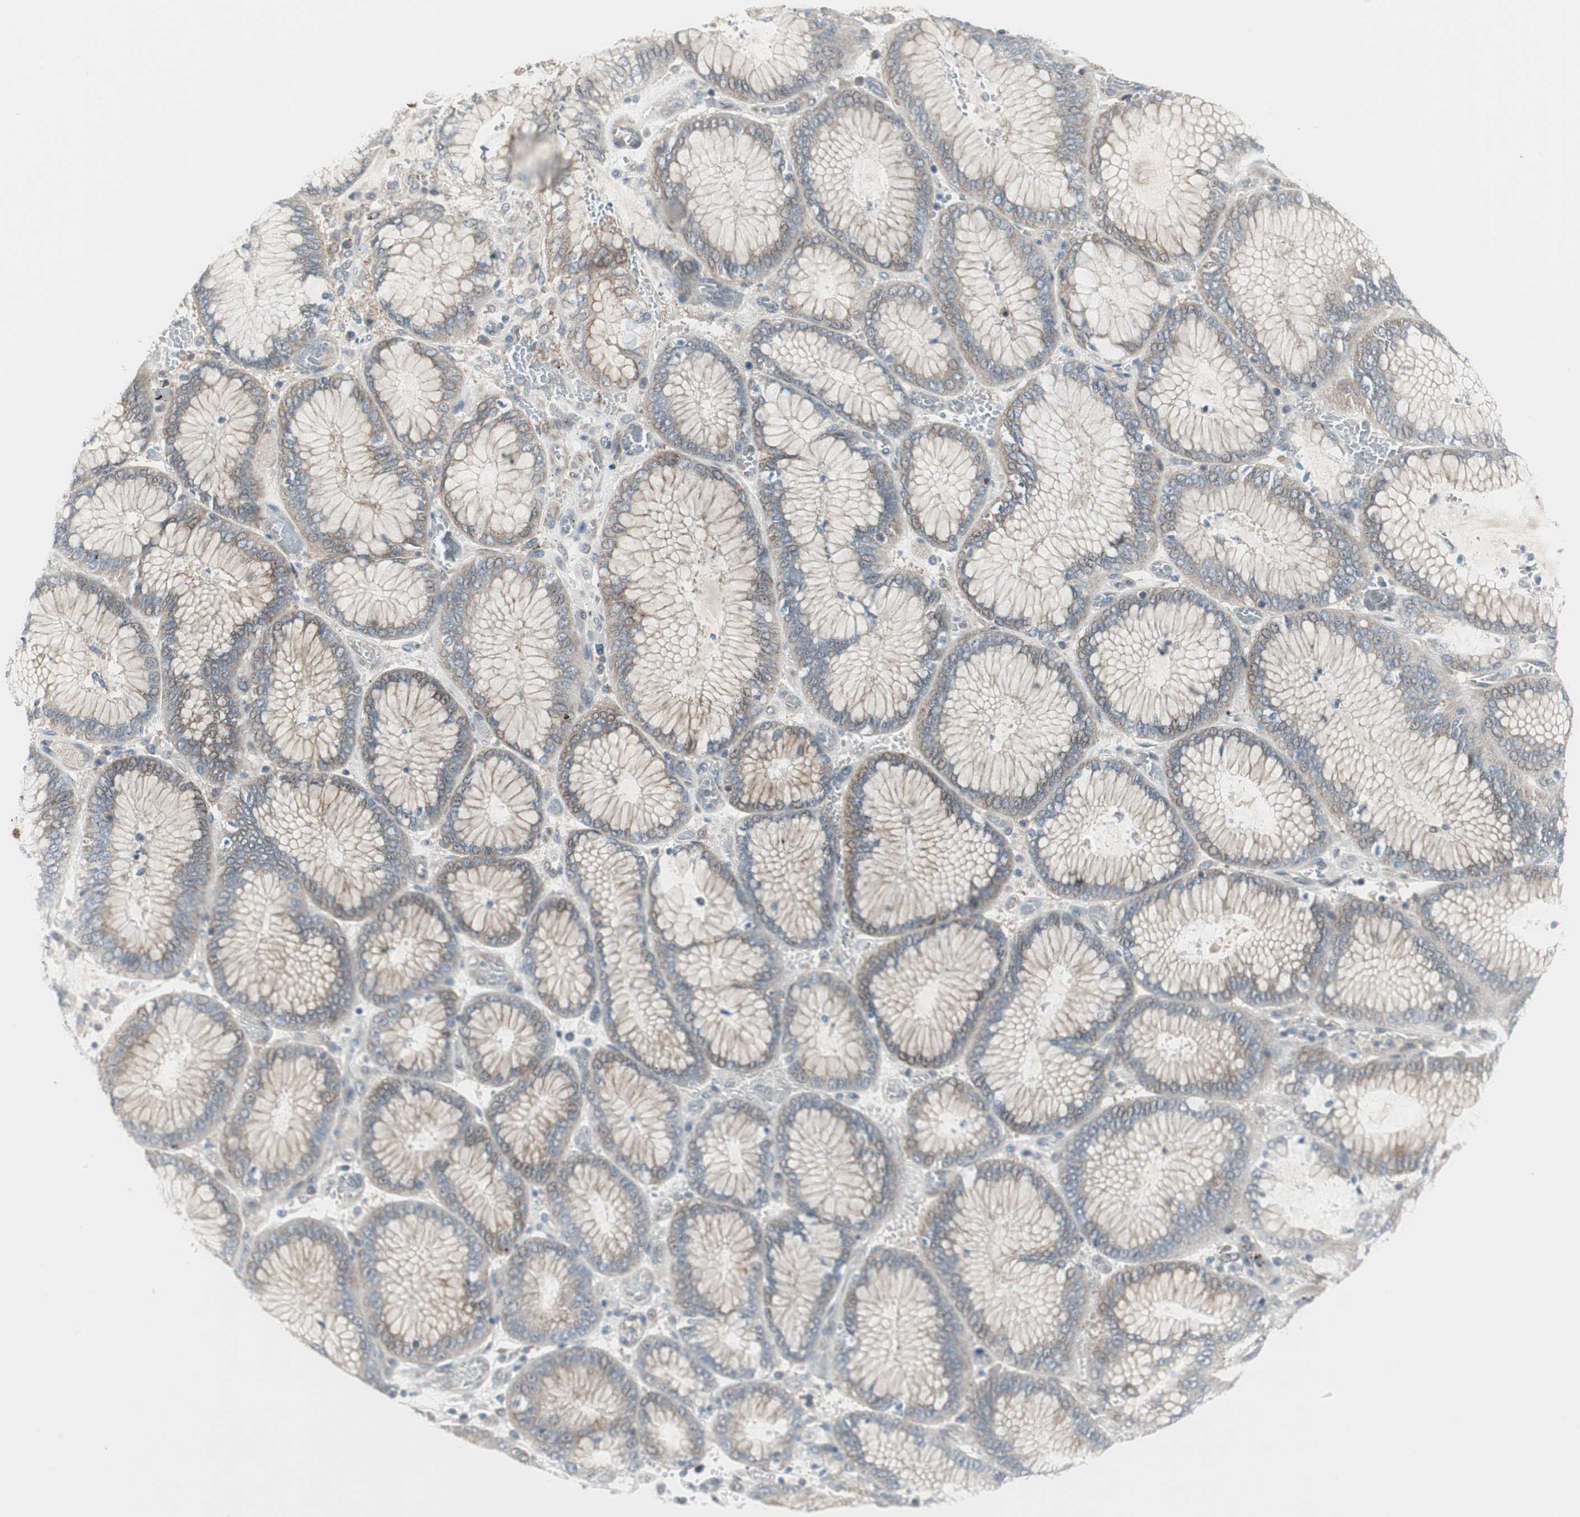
{"staining": {"intensity": "weak", "quantity": ">75%", "location": "cytoplasmic/membranous"}, "tissue": "stomach cancer", "cell_type": "Tumor cells", "image_type": "cancer", "snomed": [{"axis": "morphology", "description": "Normal tissue, NOS"}, {"axis": "morphology", "description": "Adenocarcinoma, NOS"}, {"axis": "topography", "description": "Stomach, upper"}, {"axis": "topography", "description": "Stomach"}], "caption": "IHC of human stomach cancer exhibits low levels of weak cytoplasmic/membranous staining in about >75% of tumor cells.", "gene": "ZFP36", "patient": {"sex": "male", "age": 76}}